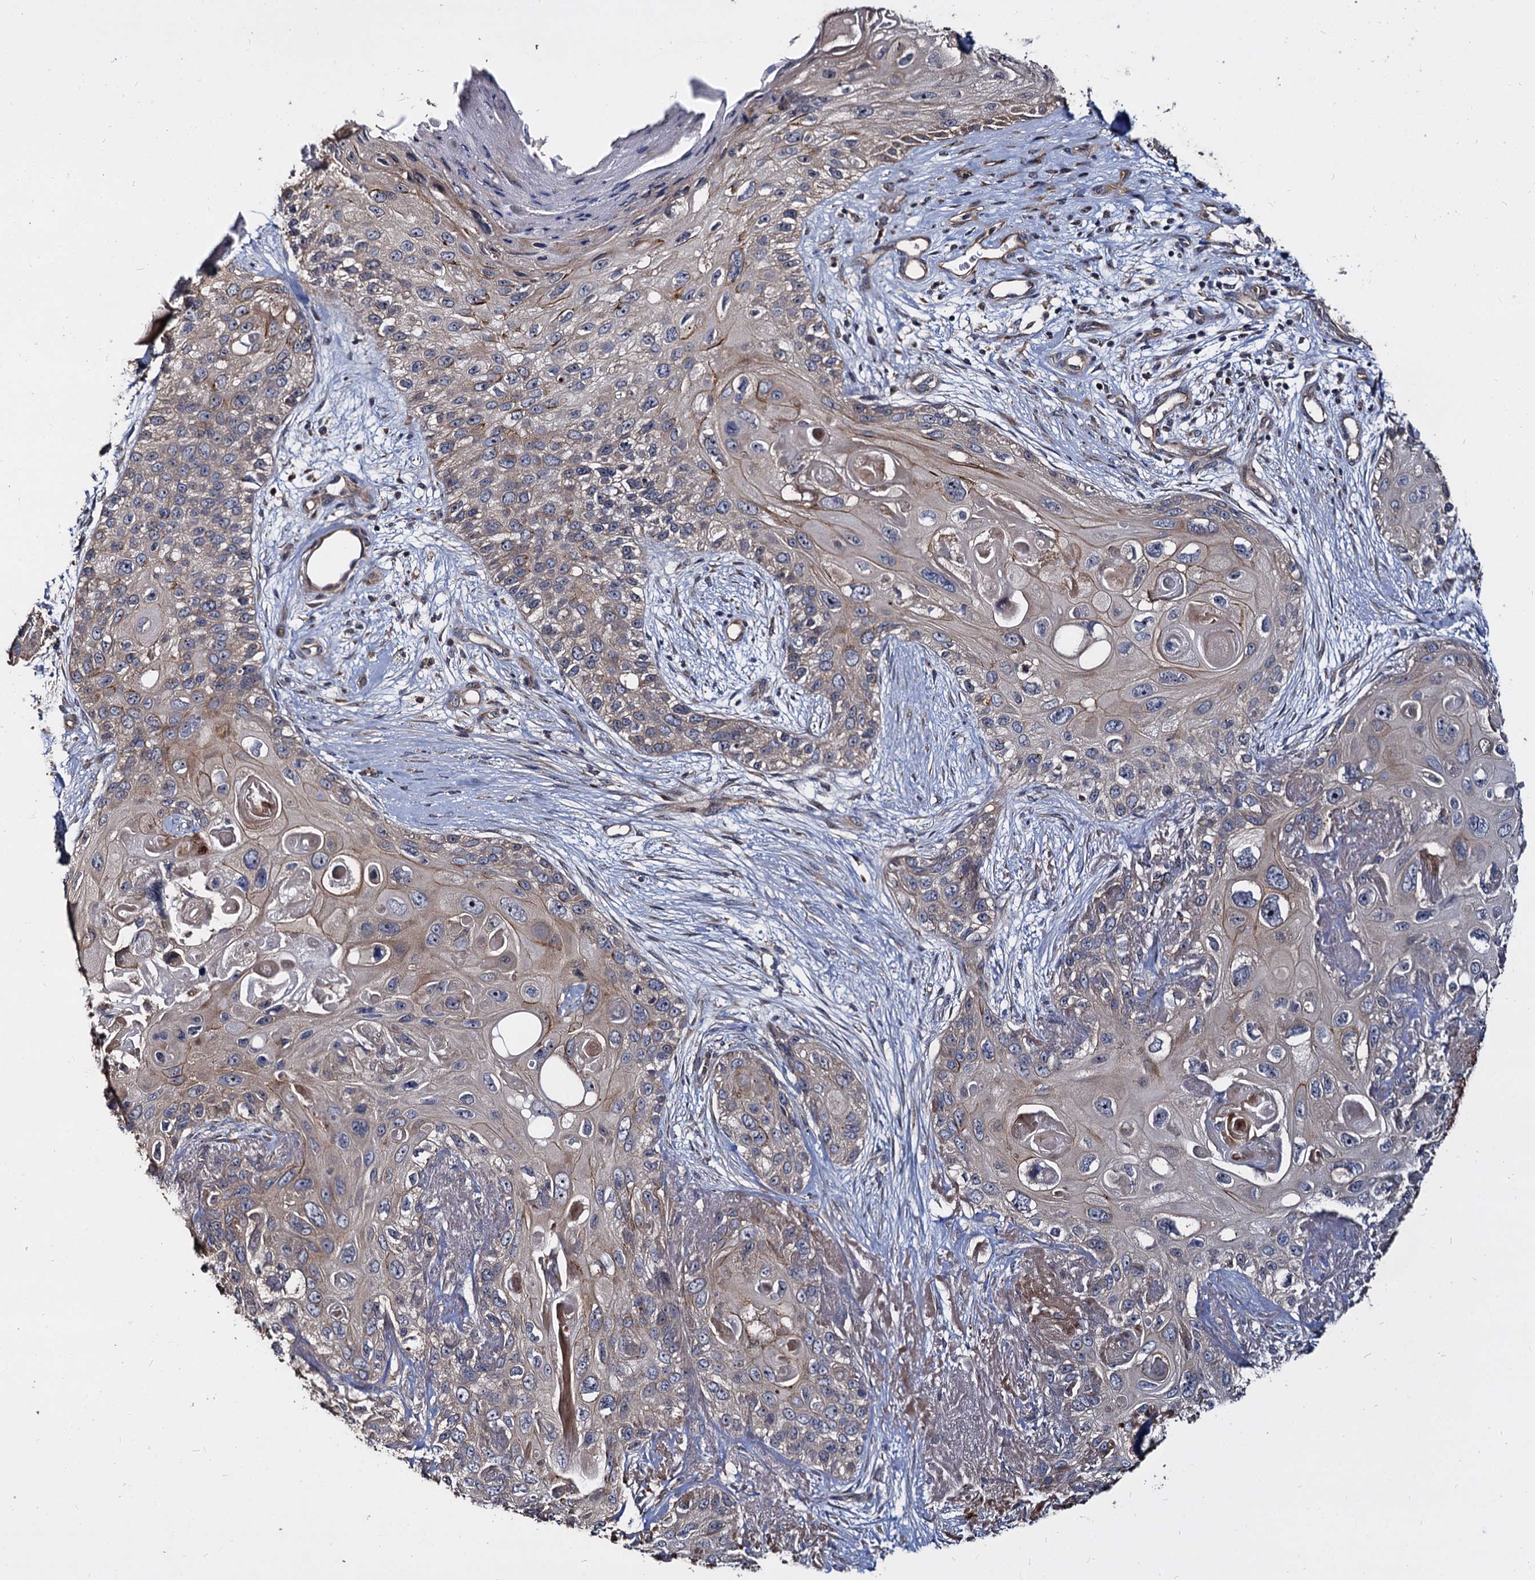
{"staining": {"intensity": "weak", "quantity": "25%-75%", "location": "cytoplasmic/membranous"}, "tissue": "skin cancer", "cell_type": "Tumor cells", "image_type": "cancer", "snomed": [{"axis": "morphology", "description": "Normal tissue, NOS"}, {"axis": "morphology", "description": "Squamous cell carcinoma, NOS"}, {"axis": "topography", "description": "Skin"}], "caption": "Immunohistochemical staining of skin cancer (squamous cell carcinoma) exhibits low levels of weak cytoplasmic/membranous protein staining in approximately 25%-75% of tumor cells.", "gene": "WWC3", "patient": {"sex": "male", "age": 72}}